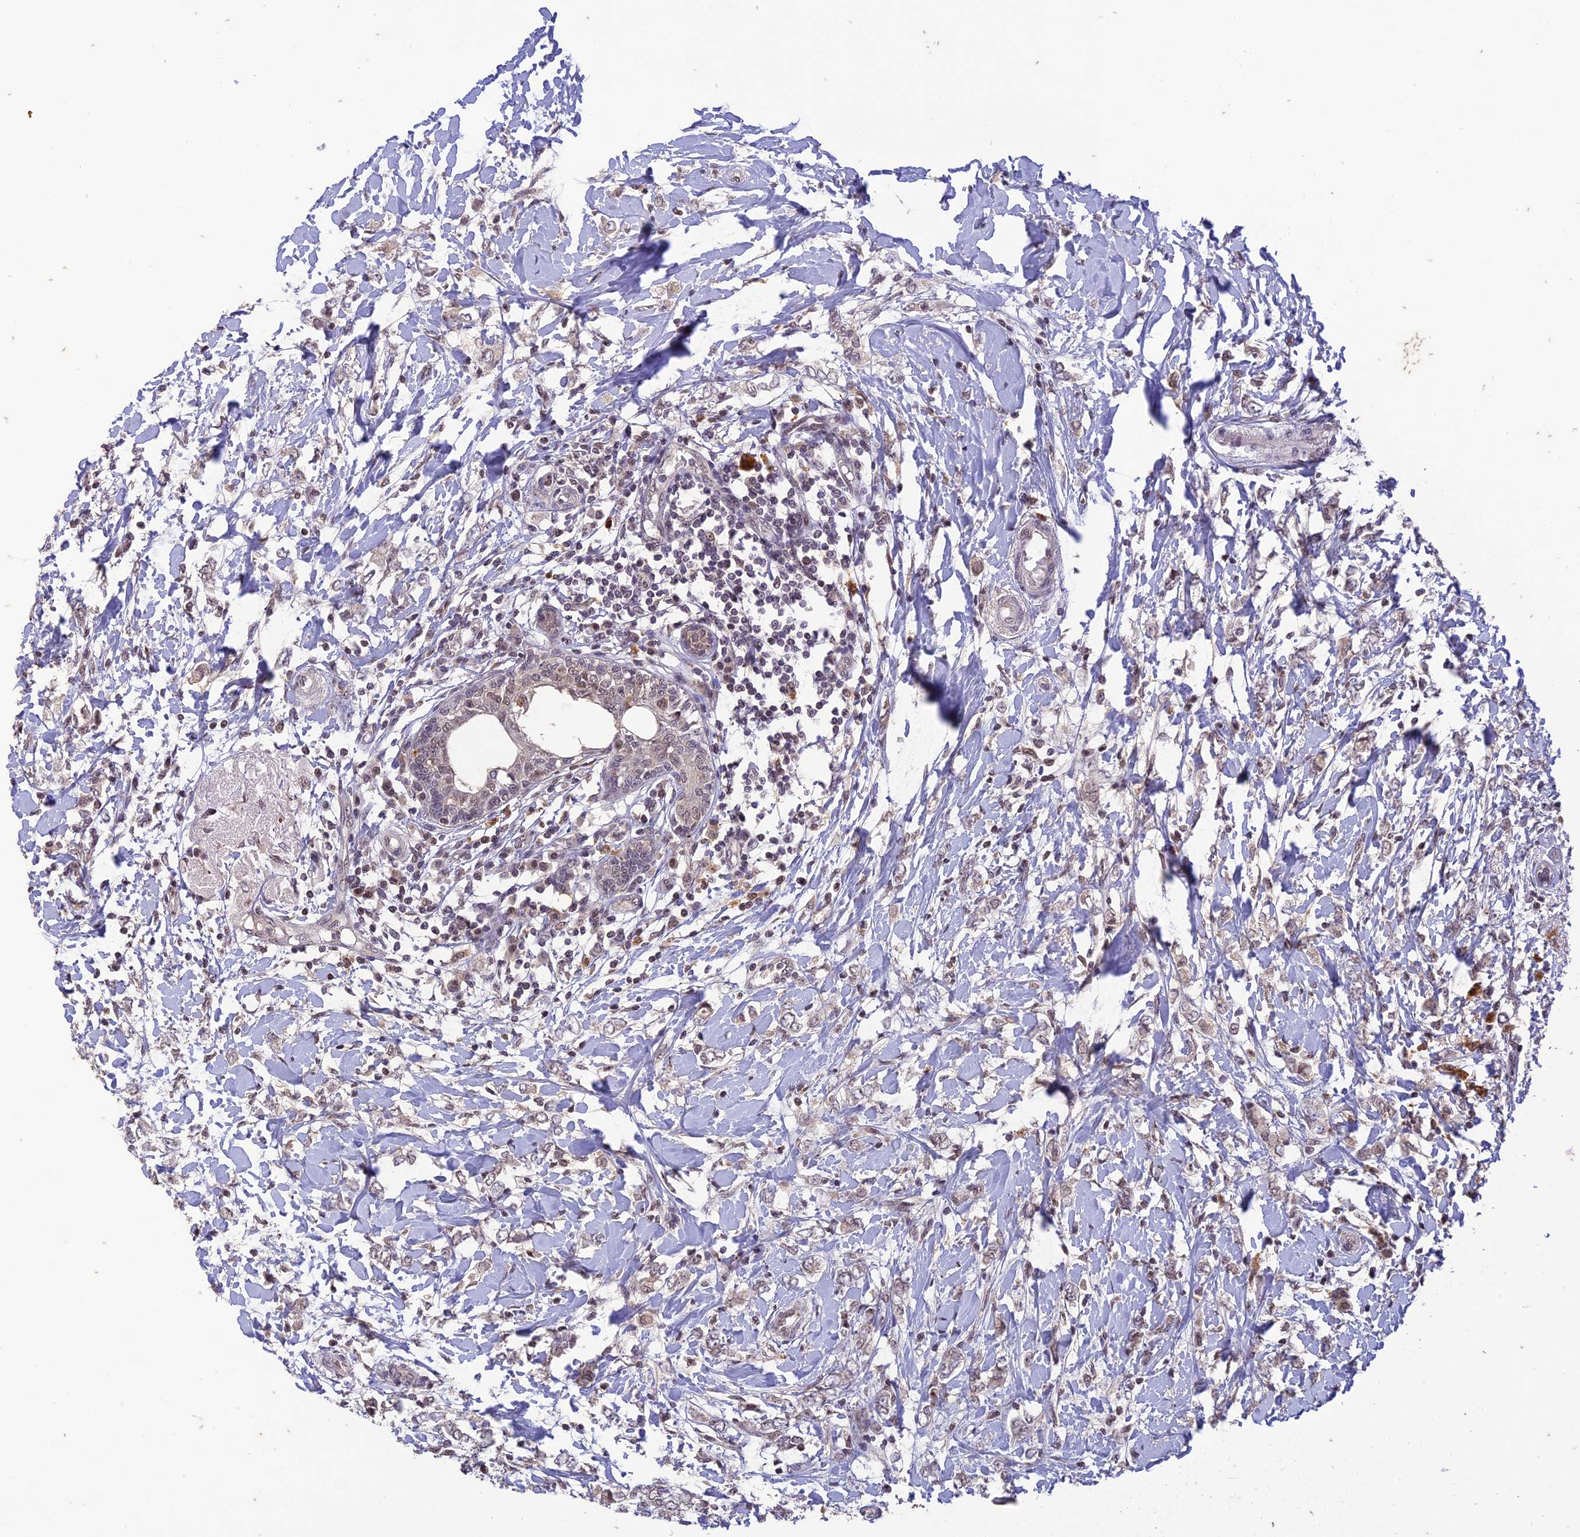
{"staining": {"intensity": "weak", "quantity": "25%-75%", "location": "cytoplasmic/membranous,nuclear"}, "tissue": "breast cancer", "cell_type": "Tumor cells", "image_type": "cancer", "snomed": [{"axis": "morphology", "description": "Normal tissue, NOS"}, {"axis": "morphology", "description": "Lobular carcinoma"}, {"axis": "topography", "description": "Breast"}], "caption": "IHC of breast lobular carcinoma demonstrates low levels of weak cytoplasmic/membranous and nuclear expression in approximately 25%-75% of tumor cells.", "gene": "POP4", "patient": {"sex": "female", "age": 47}}